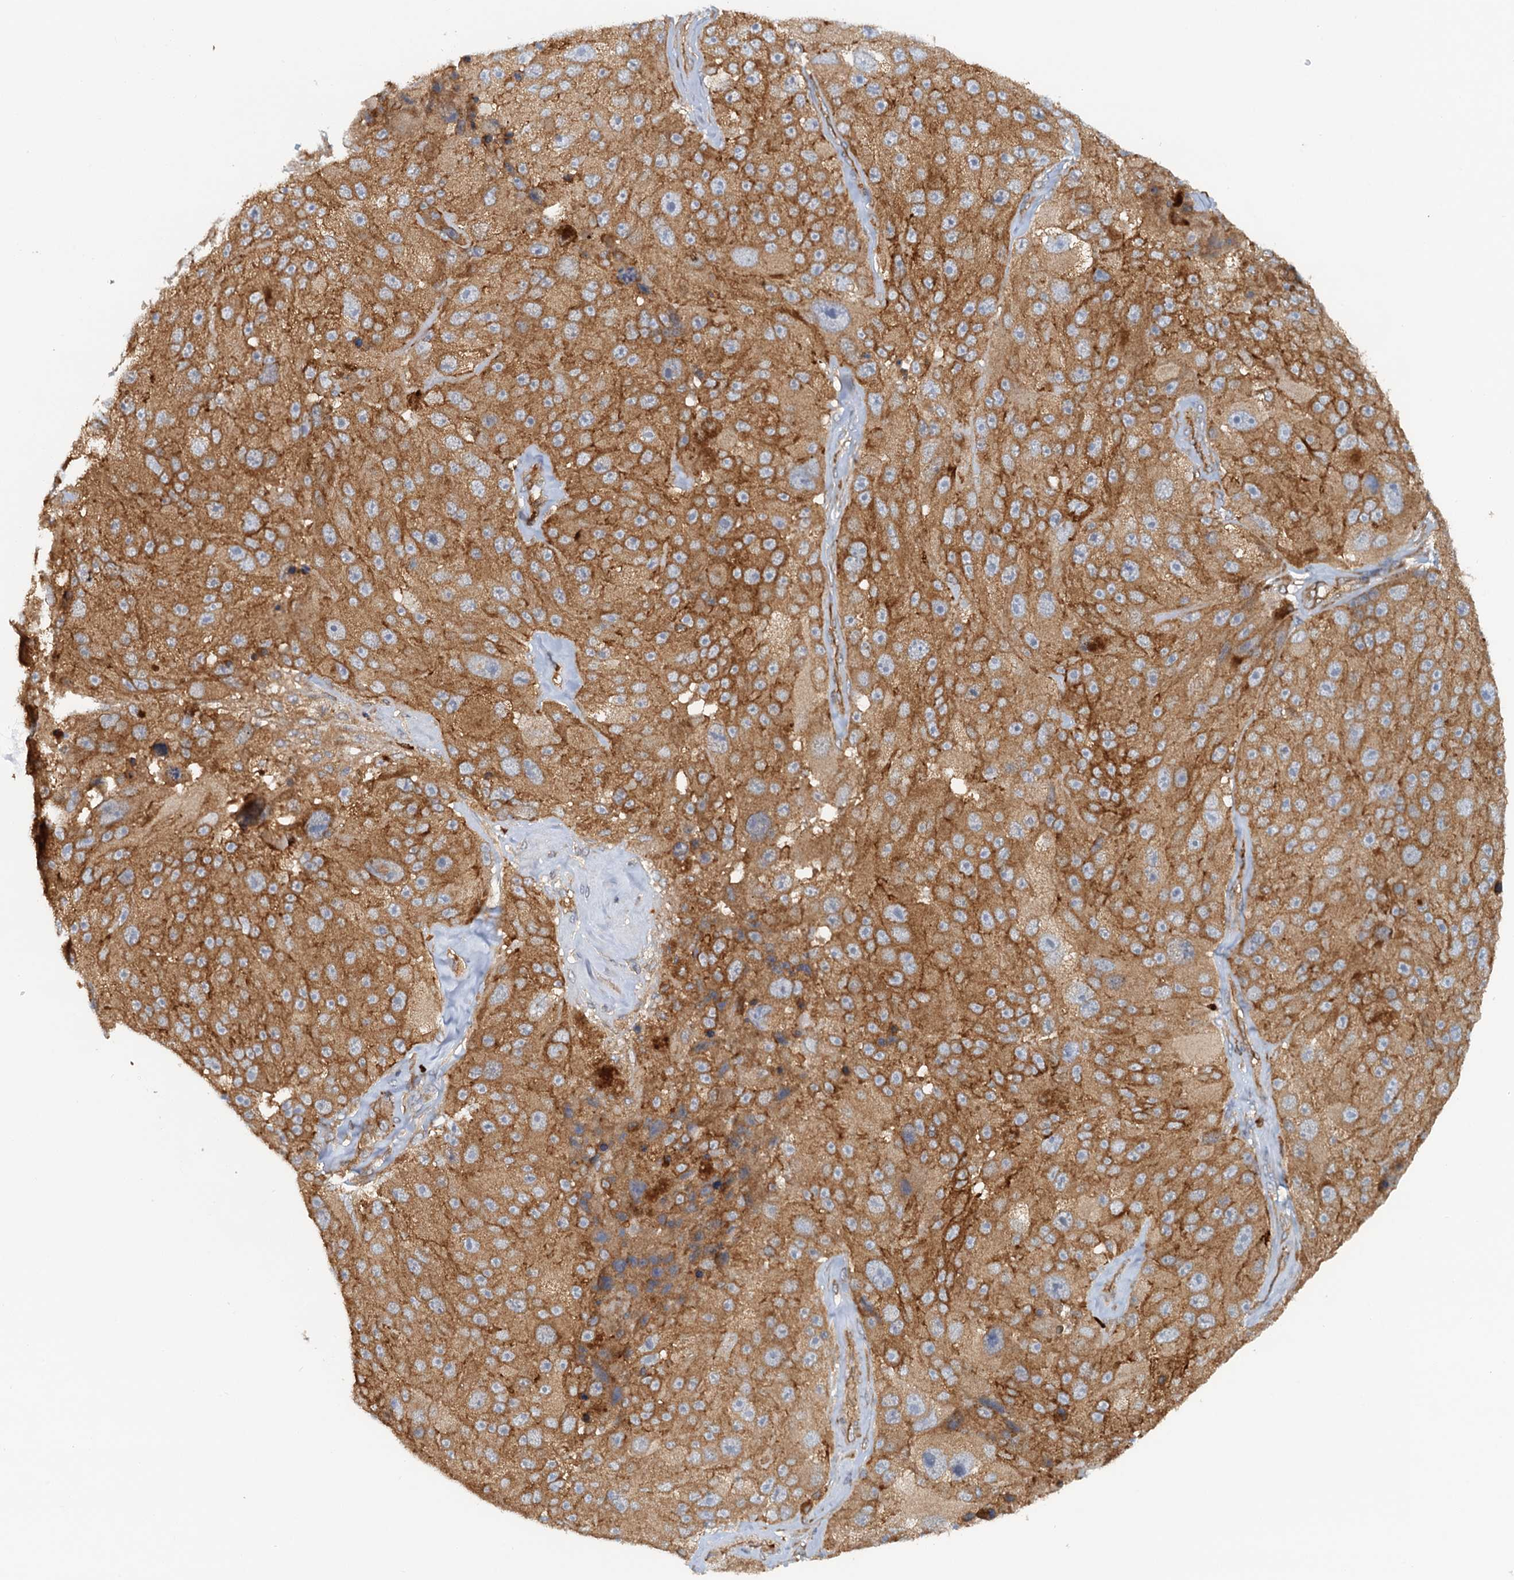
{"staining": {"intensity": "moderate", "quantity": ">75%", "location": "cytoplasmic/membranous"}, "tissue": "melanoma", "cell_type": "Tumor cells", "image_type": "cancer", "snomed": [{"axis": "morphology", "description": "Malignant melanoma, Metastatic site"}, {"axis": "topography", "description": "Lymph node"}], "caption": "An IHC micrograph of neoplastic tissue is shown. Protein staining in brown labels moderate cytoplasmic/membranous positivity in melanoma within tumor cells. The staining was performed using DAB to visualize the protein expression in brown, while the nuclei were stained in blue with hematoxylin (Magnification: 20x).", "gene": "NIPAL3", "patient": {"sex": "male", "age": 62}}